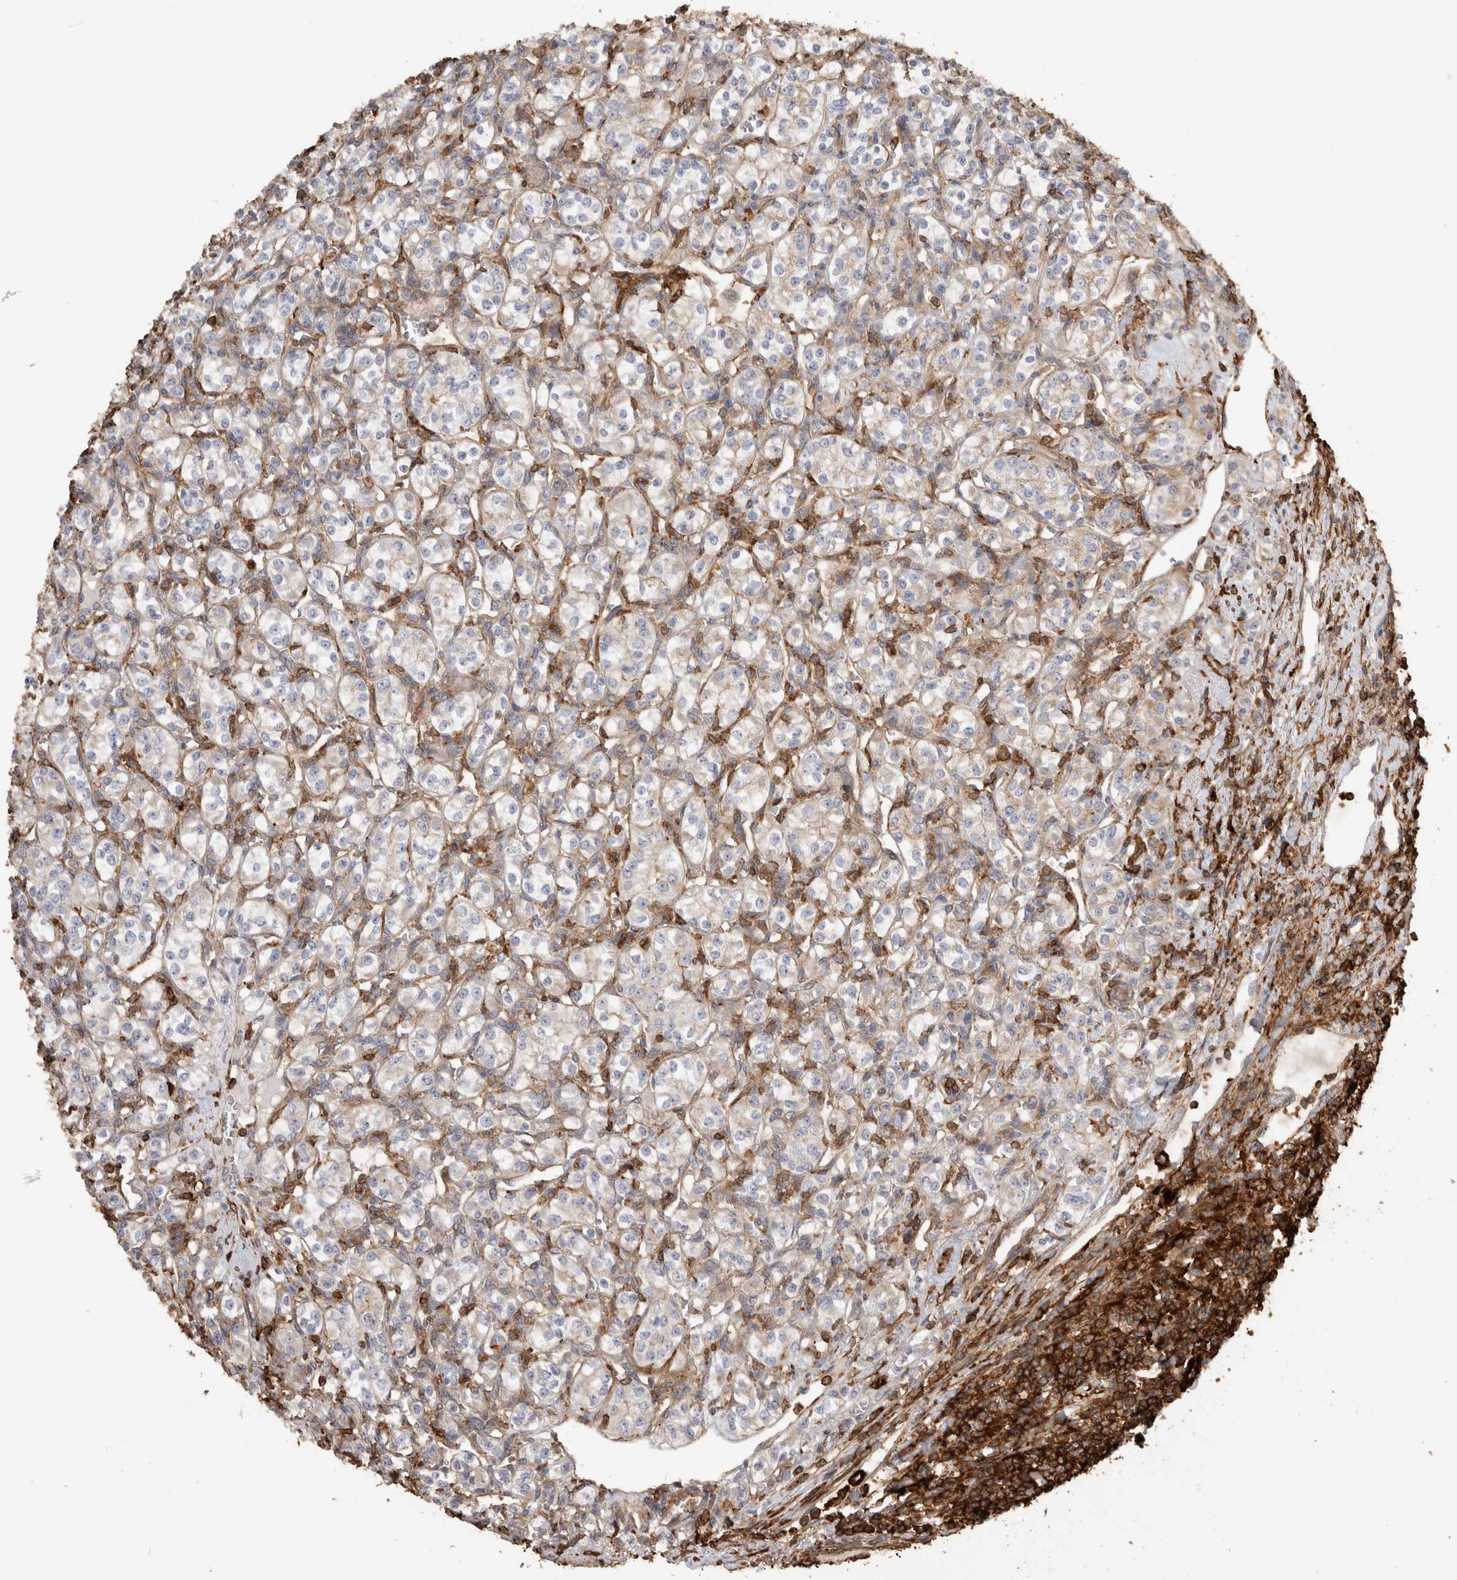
{"staining": {"intensity": "negative", "quantity": "none", "location": "none"}, "tissue": "renal cancer", "cell_type": "Tumor cells", "image_type": "cancer", "snomed": [{"axis": "morphology", "description": "Adenocarcinoma, NOS"}, {"axis": "topography", "description": "Kidney"}], "caption": "An immunohistochemistry (IHC) micrograph of renal cancer (adenocarcinoma) is shown. There is no staining in tumor cells of renal cancer (adenocarcinoma).", "gene": "GPER1", "patient": {"sex": "male", "age": 77}}